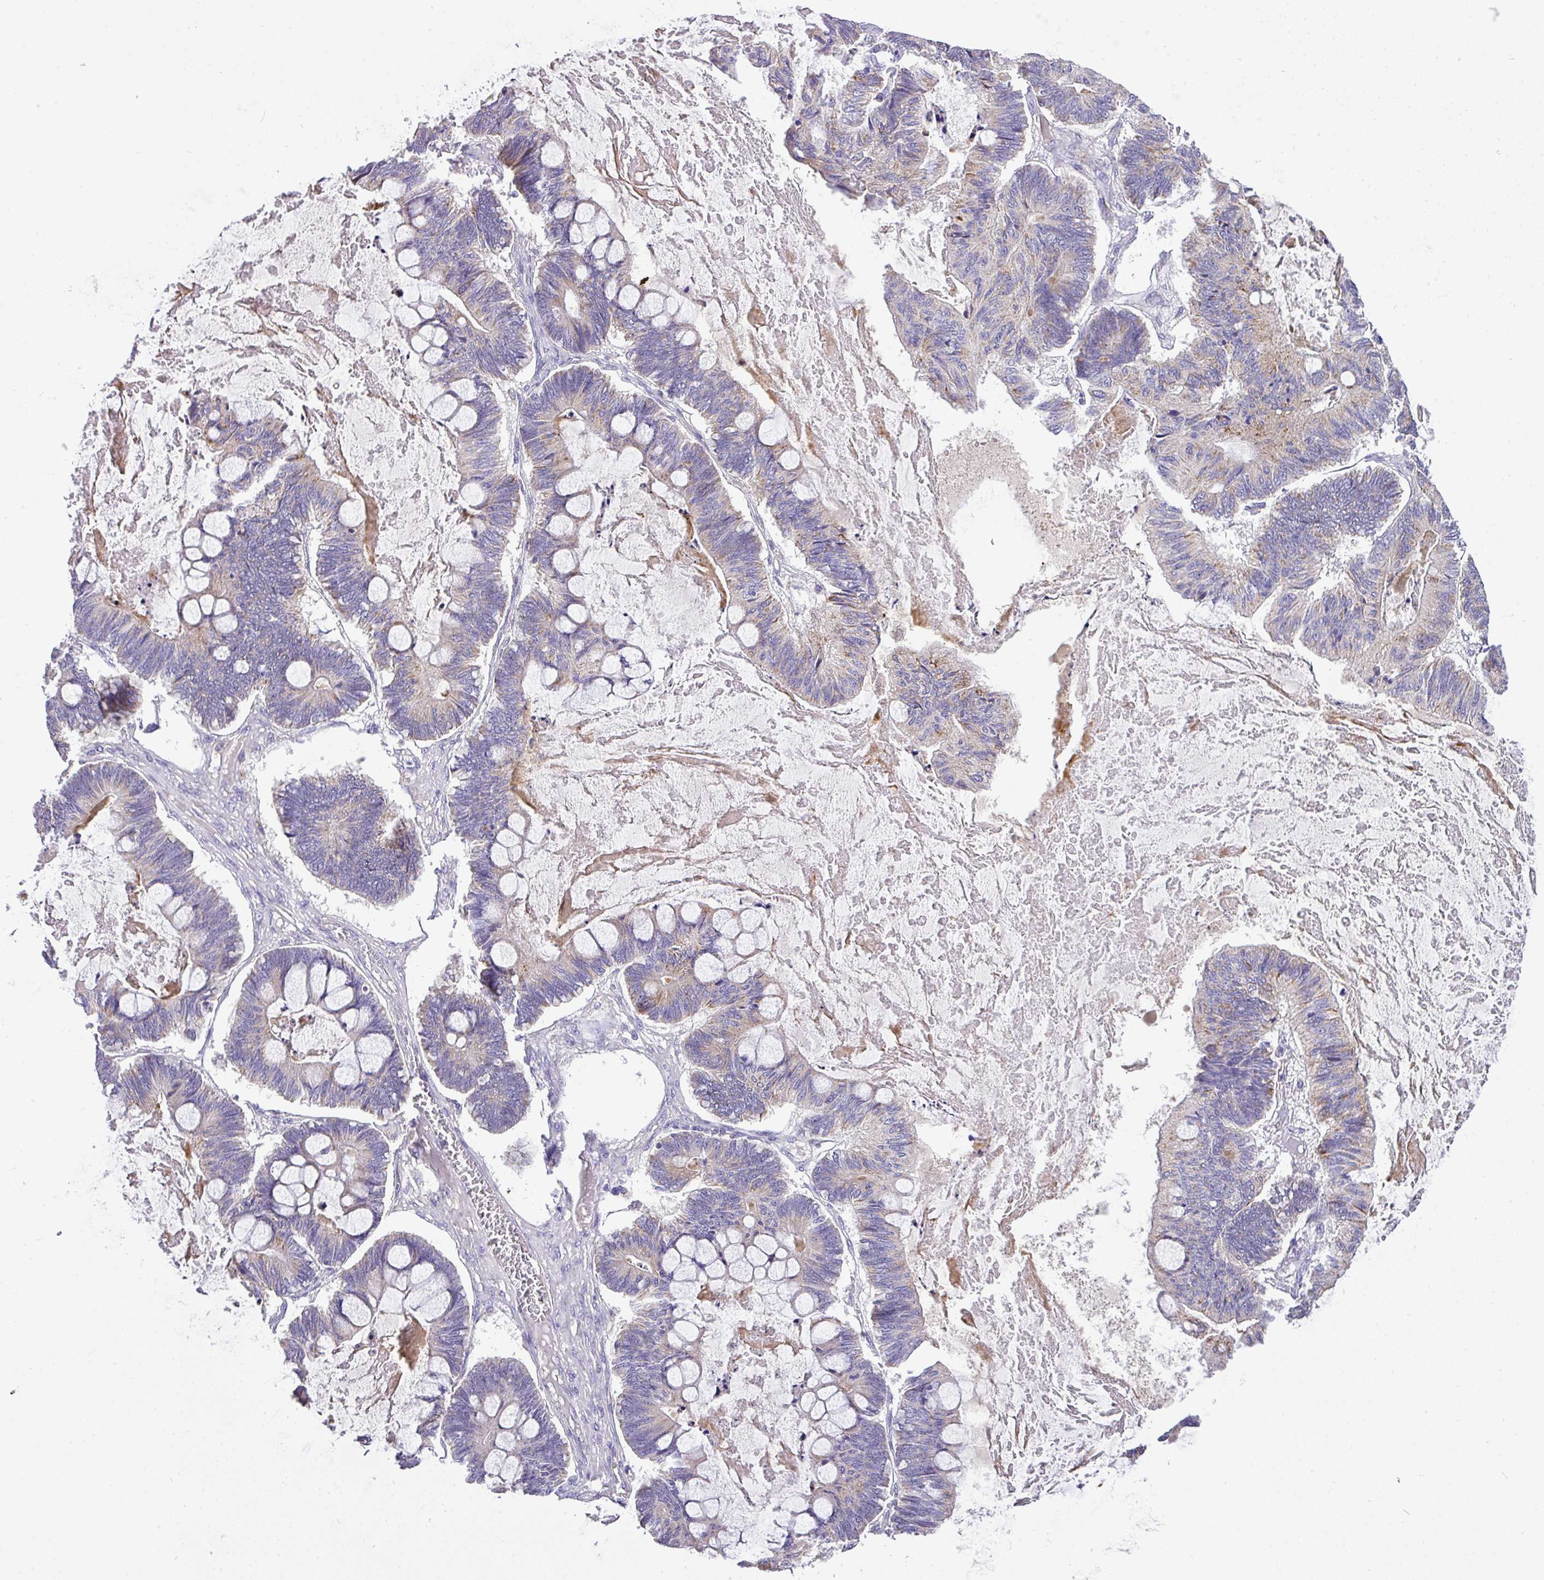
{"staining": {"intensity": "weak", "quantity": "<25%", "location": "cytoplasmic/membranous"}, "tissue": "ovarian cancer", "cell_type": "Tumor cells", "image_type": "cancer", "snomed": [{"axis": "morphology", "description": "Cystadenocarcinoma, mucinous, NOS"}, {"axis": "topography", "description": "Ovary"}], "caption": "High magnification brightfield microscopy of ovarian cancer (mucinous cystadenocarcinoma) stained with DAB (3,3'-diaminobenzidine) (brown) and counterstained with hematoxylin (blue): tumor cells show no significant expression.", "gene": "ANXA2R", "patient": {"sex": "female", "age": 61}}